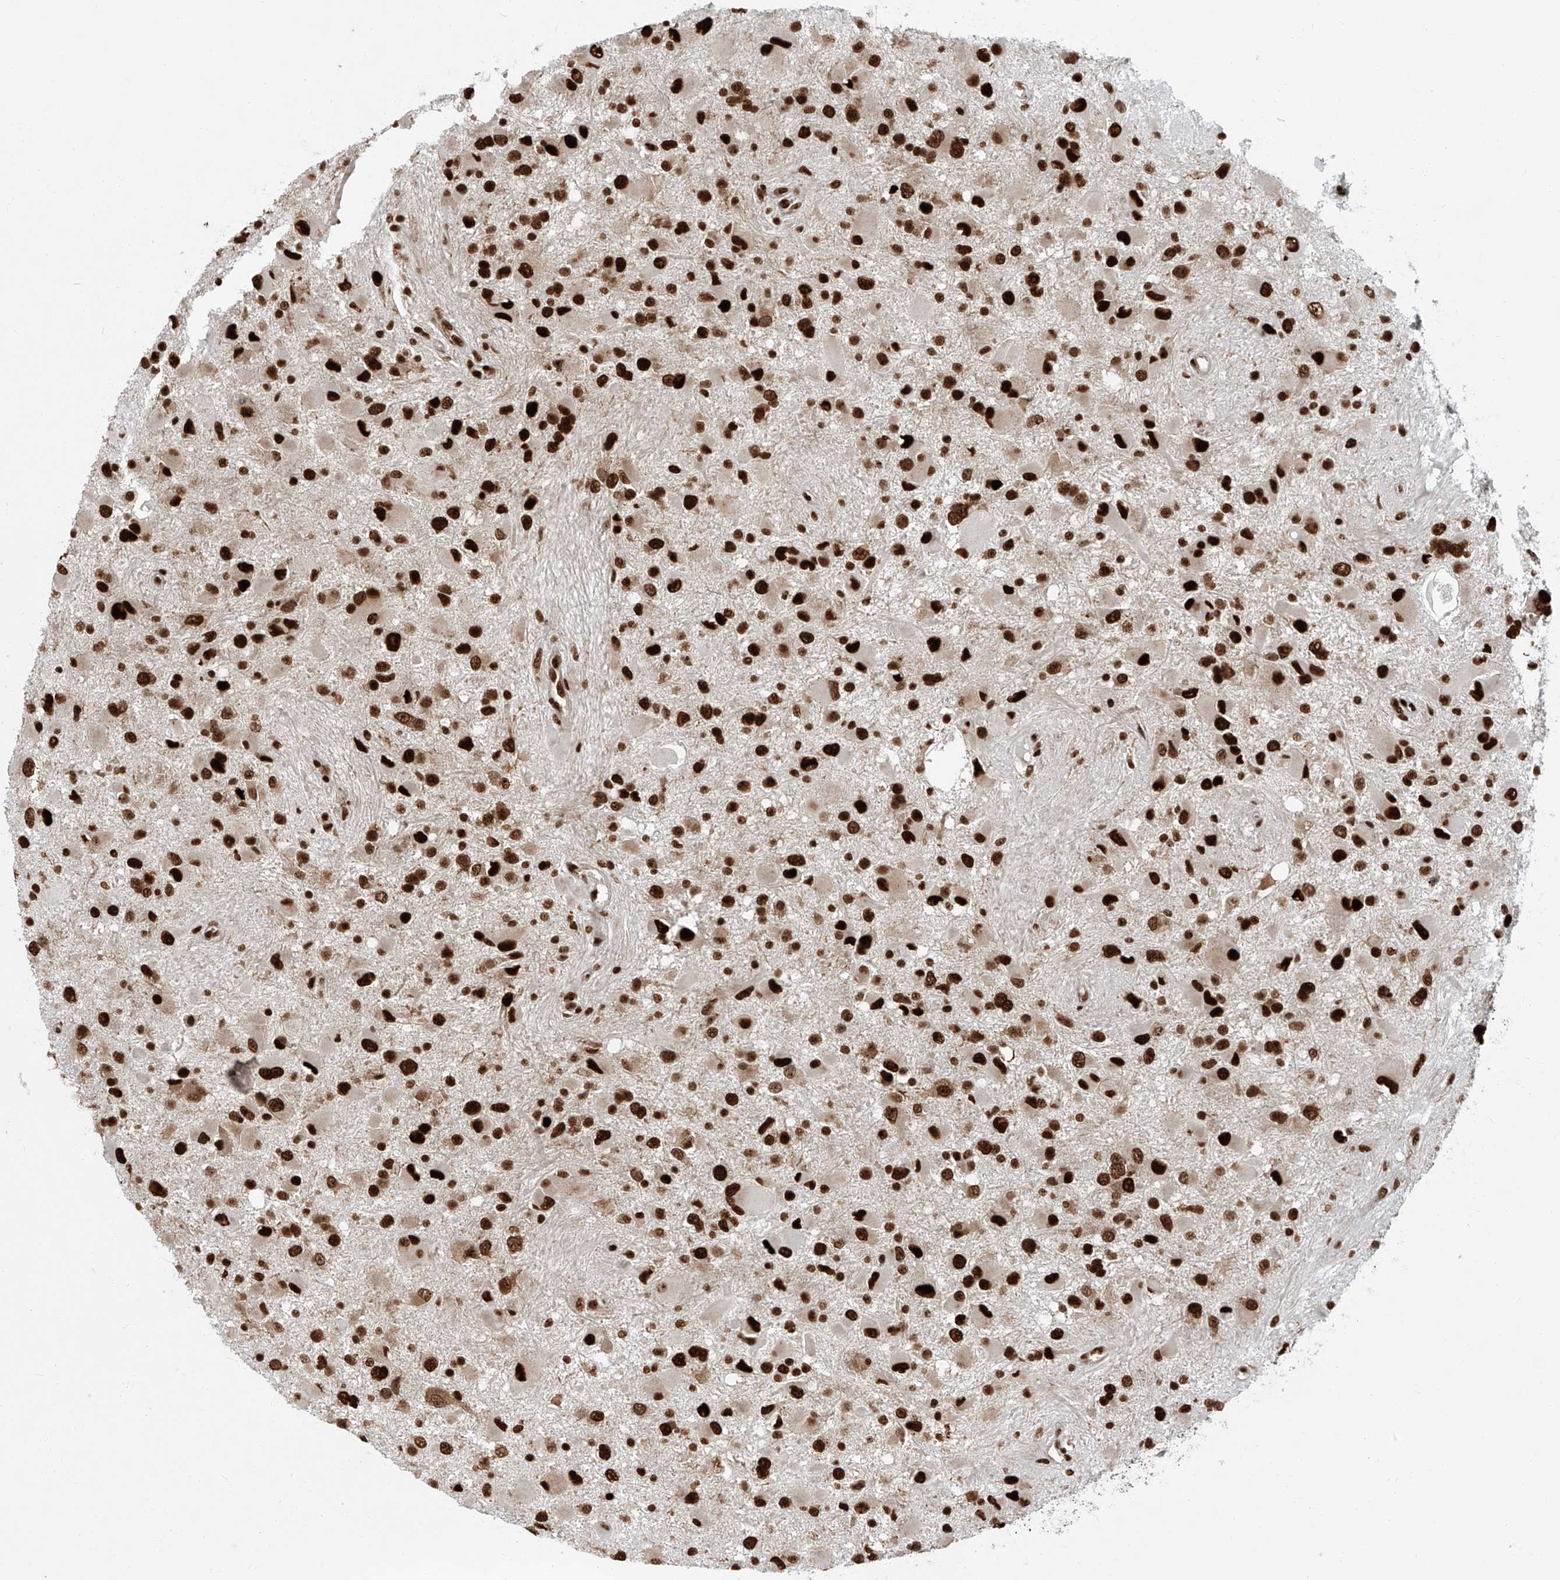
{"staining": {"intensity": "strong", "quantity": ">75%", "location": "nuclear"}, "tissue": "glioma", "cell_type": "Tumor cells", "image_type": "cancer", "snomed": [{"axis": "morphology", "description": "Glioma, malignant, High grade"}, {"axis": "topography", "description": "Brain"}], "caption": "Strong nuclear positivity for a protein is identified in about >75% of tumor cells of malignant glioma (high-grade) using IHC.", "gene": "FAM193B", "patient": {"sex": "male", "age": 53}}